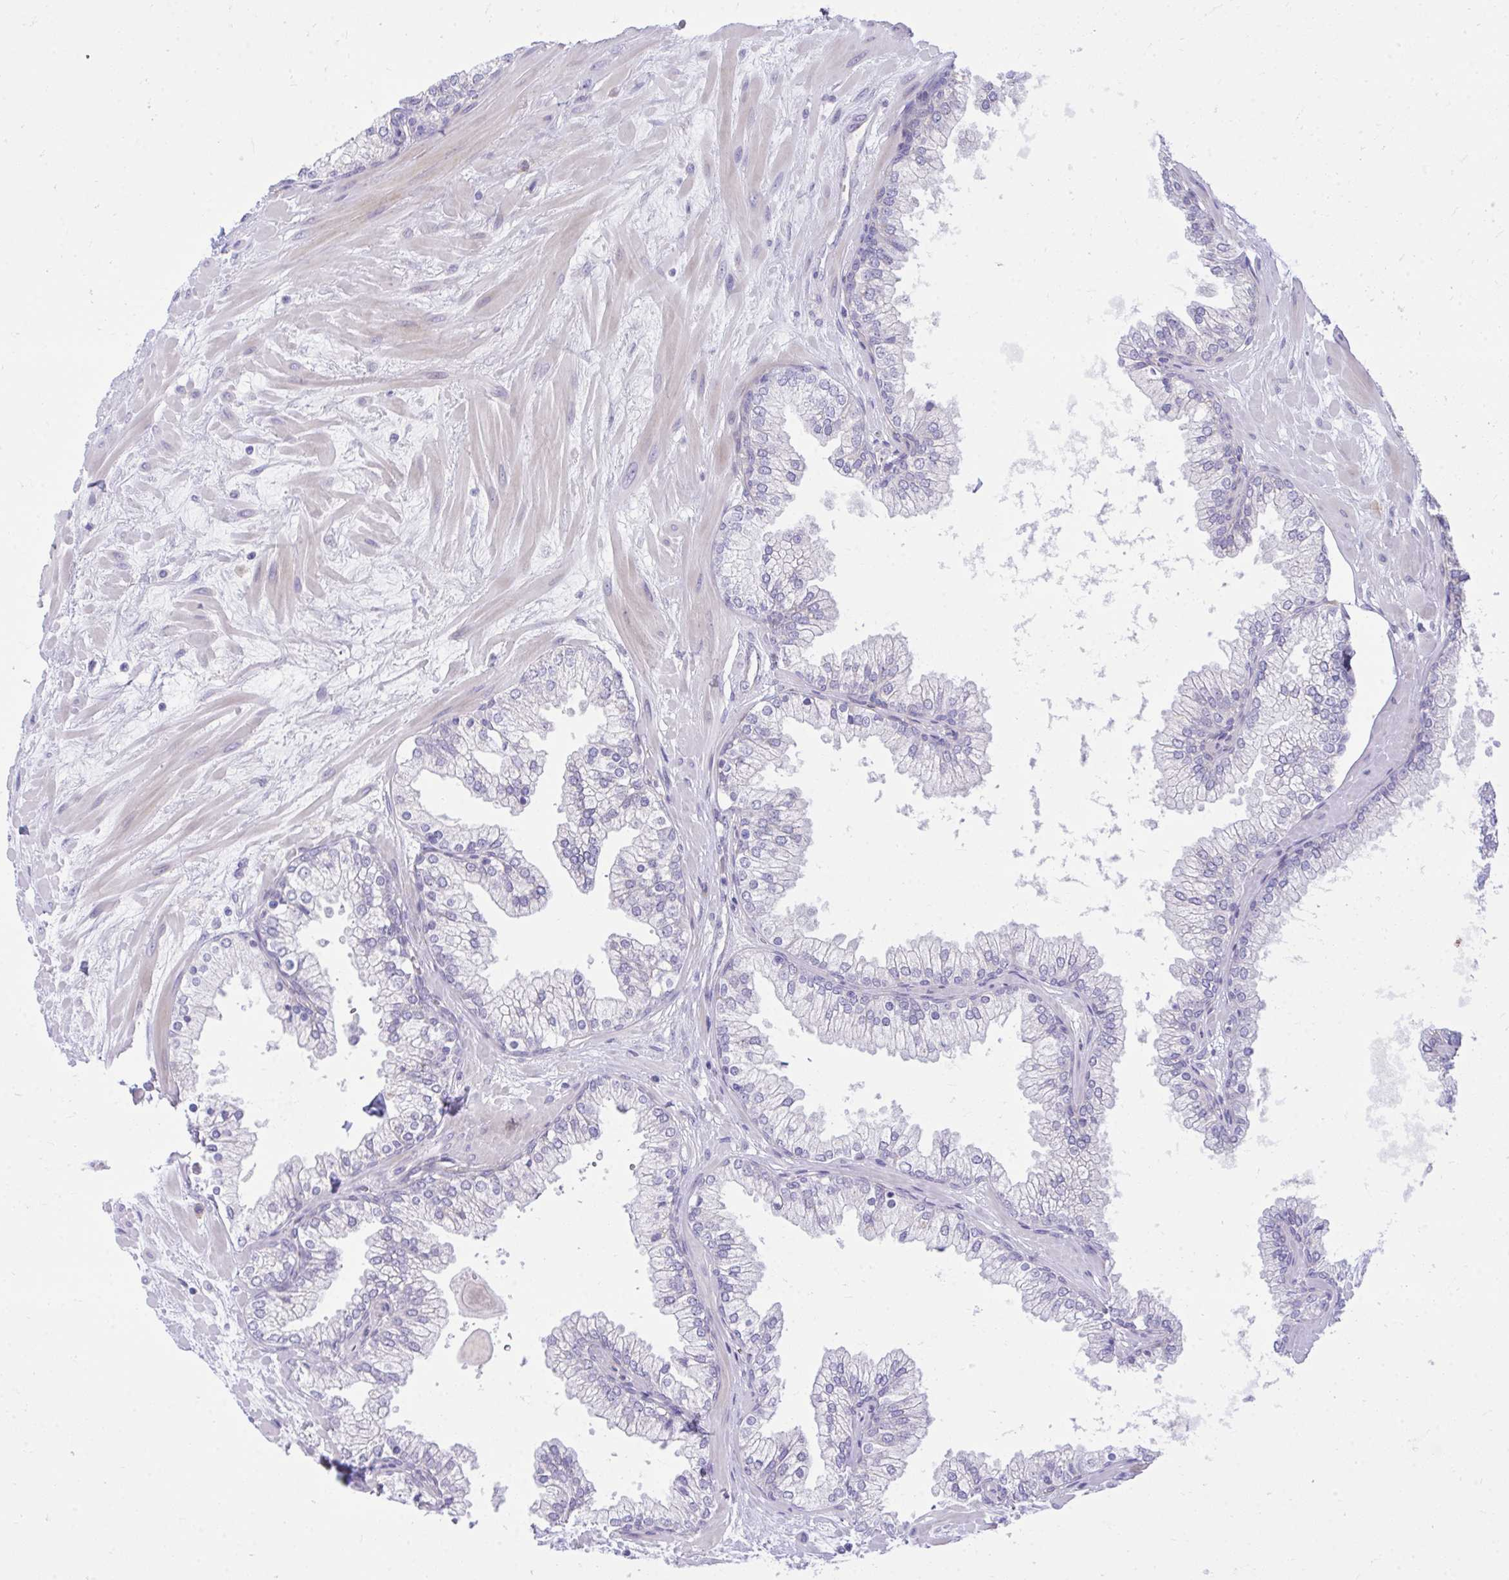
{"staining": {"intensity": "negative", "quantity": "none", "location": "none"}, "tissue": "prostate", "cell_type": "Glandular cells", "image_type": "normal", "snomed": [{"axis": "morphology", "description": "Normal tissue, NOS"}, {"axis": "topography", "description": "Prostate"}, {"axis": "topography", "description": "Peripheral nerve tissue"}], "caption": "This micrograph is of benign prostate stained with IHC to label a protein in brown with the nuclei are counter-stained blue. There is no expression in glandular cells.", "gene": "MED9", "patient": {"sex": "male", "age": 61}}